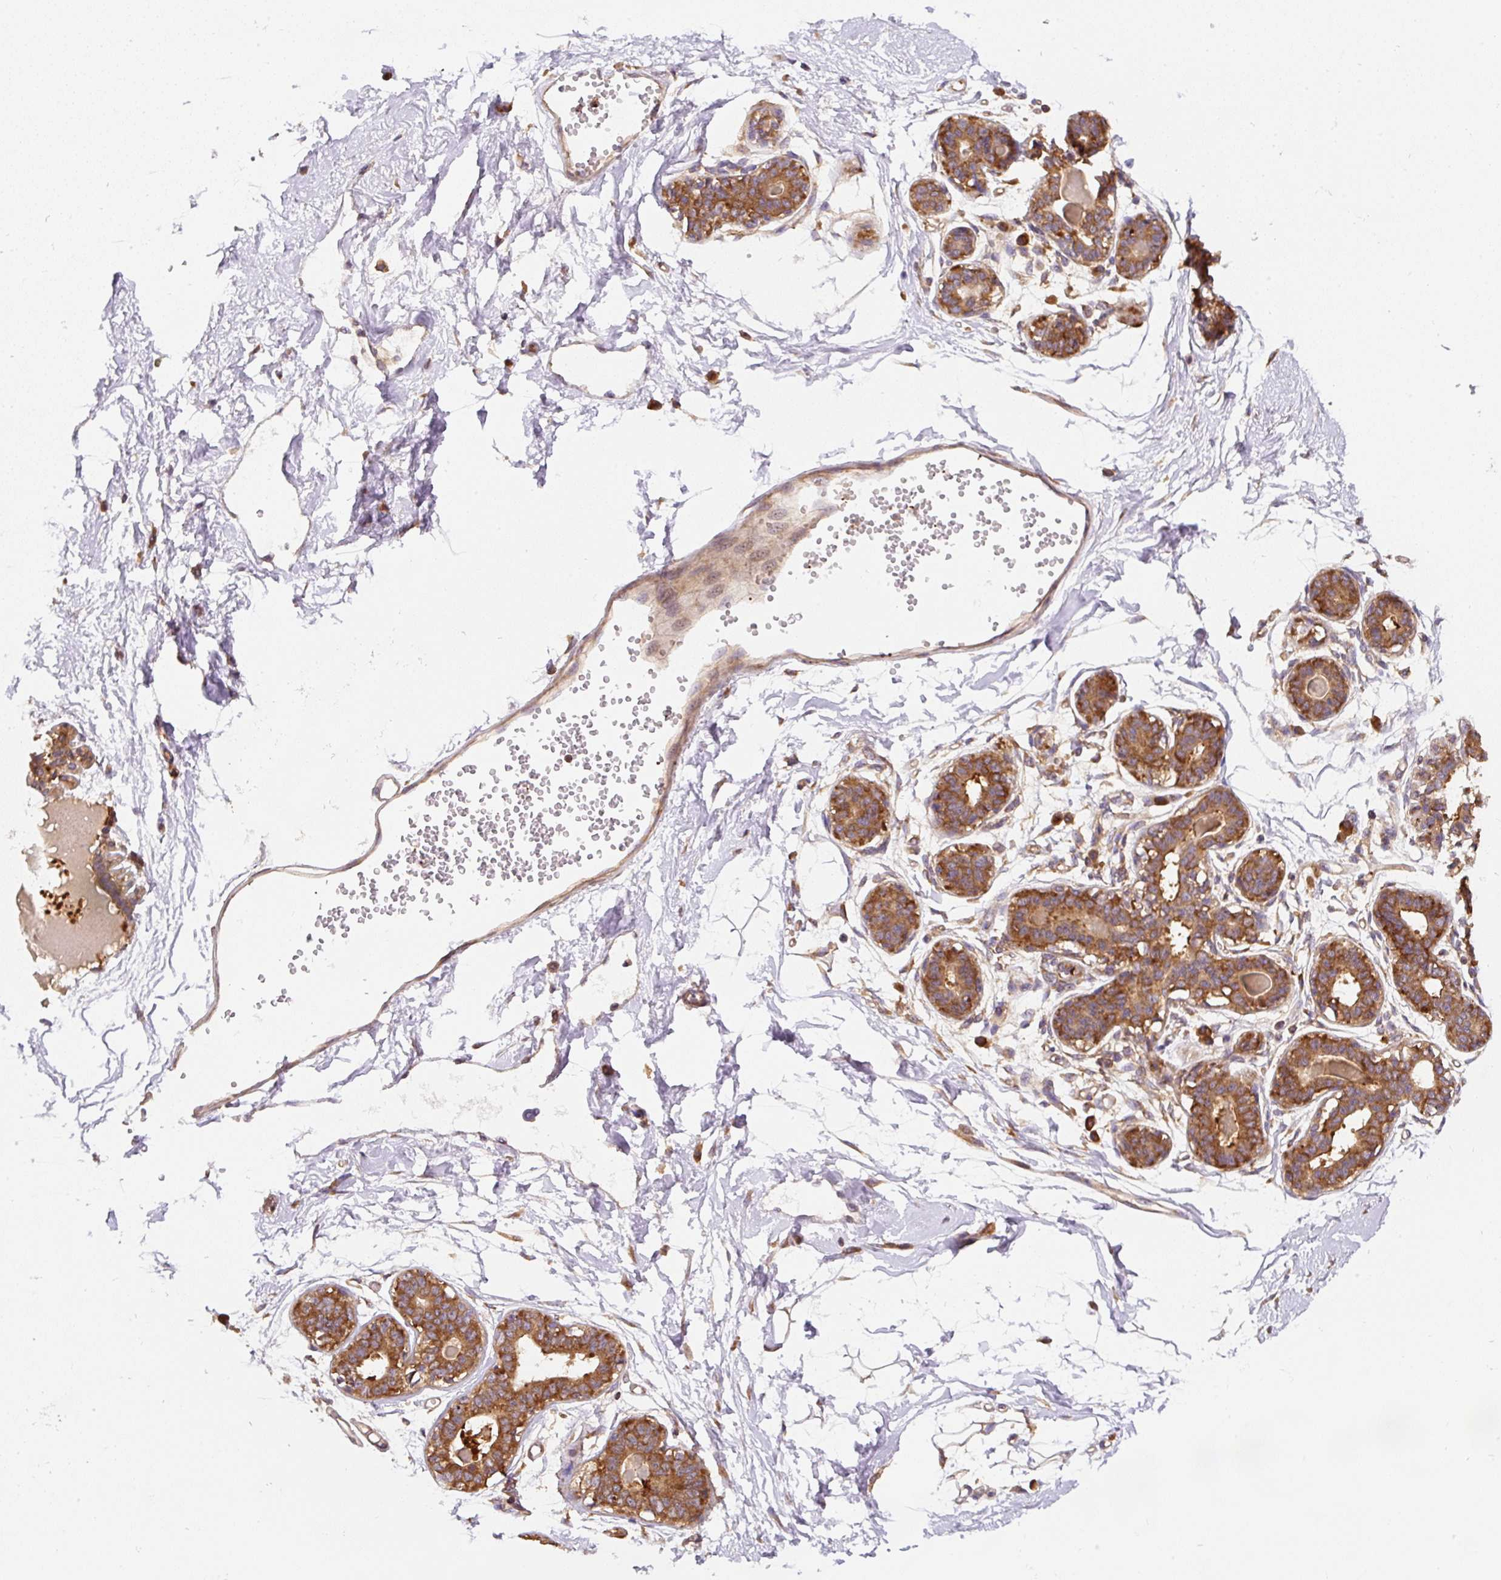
{"staining": {"intensity": "weak", "quantity": ">75%", "location": "cytoplasmic/membranous"}, "tissue": "breast", "cell_type": "Adipocytes", "image_type": "normal", "snomed": [{"axis": "morphology", "description": "Normal tissue, NOS"}, {"axis": "topography", "description": "Breast"}], "caption": "Brown immunohistochemical staining in benign human breast reveals weak cytoplasmic/membranous expression in about >75% of adipocytes. Ihc stains the protein in brown and the nuclei are stained blue.", "gene": "EIF2S2", "patient": {"sex": "female", "age": 45}}